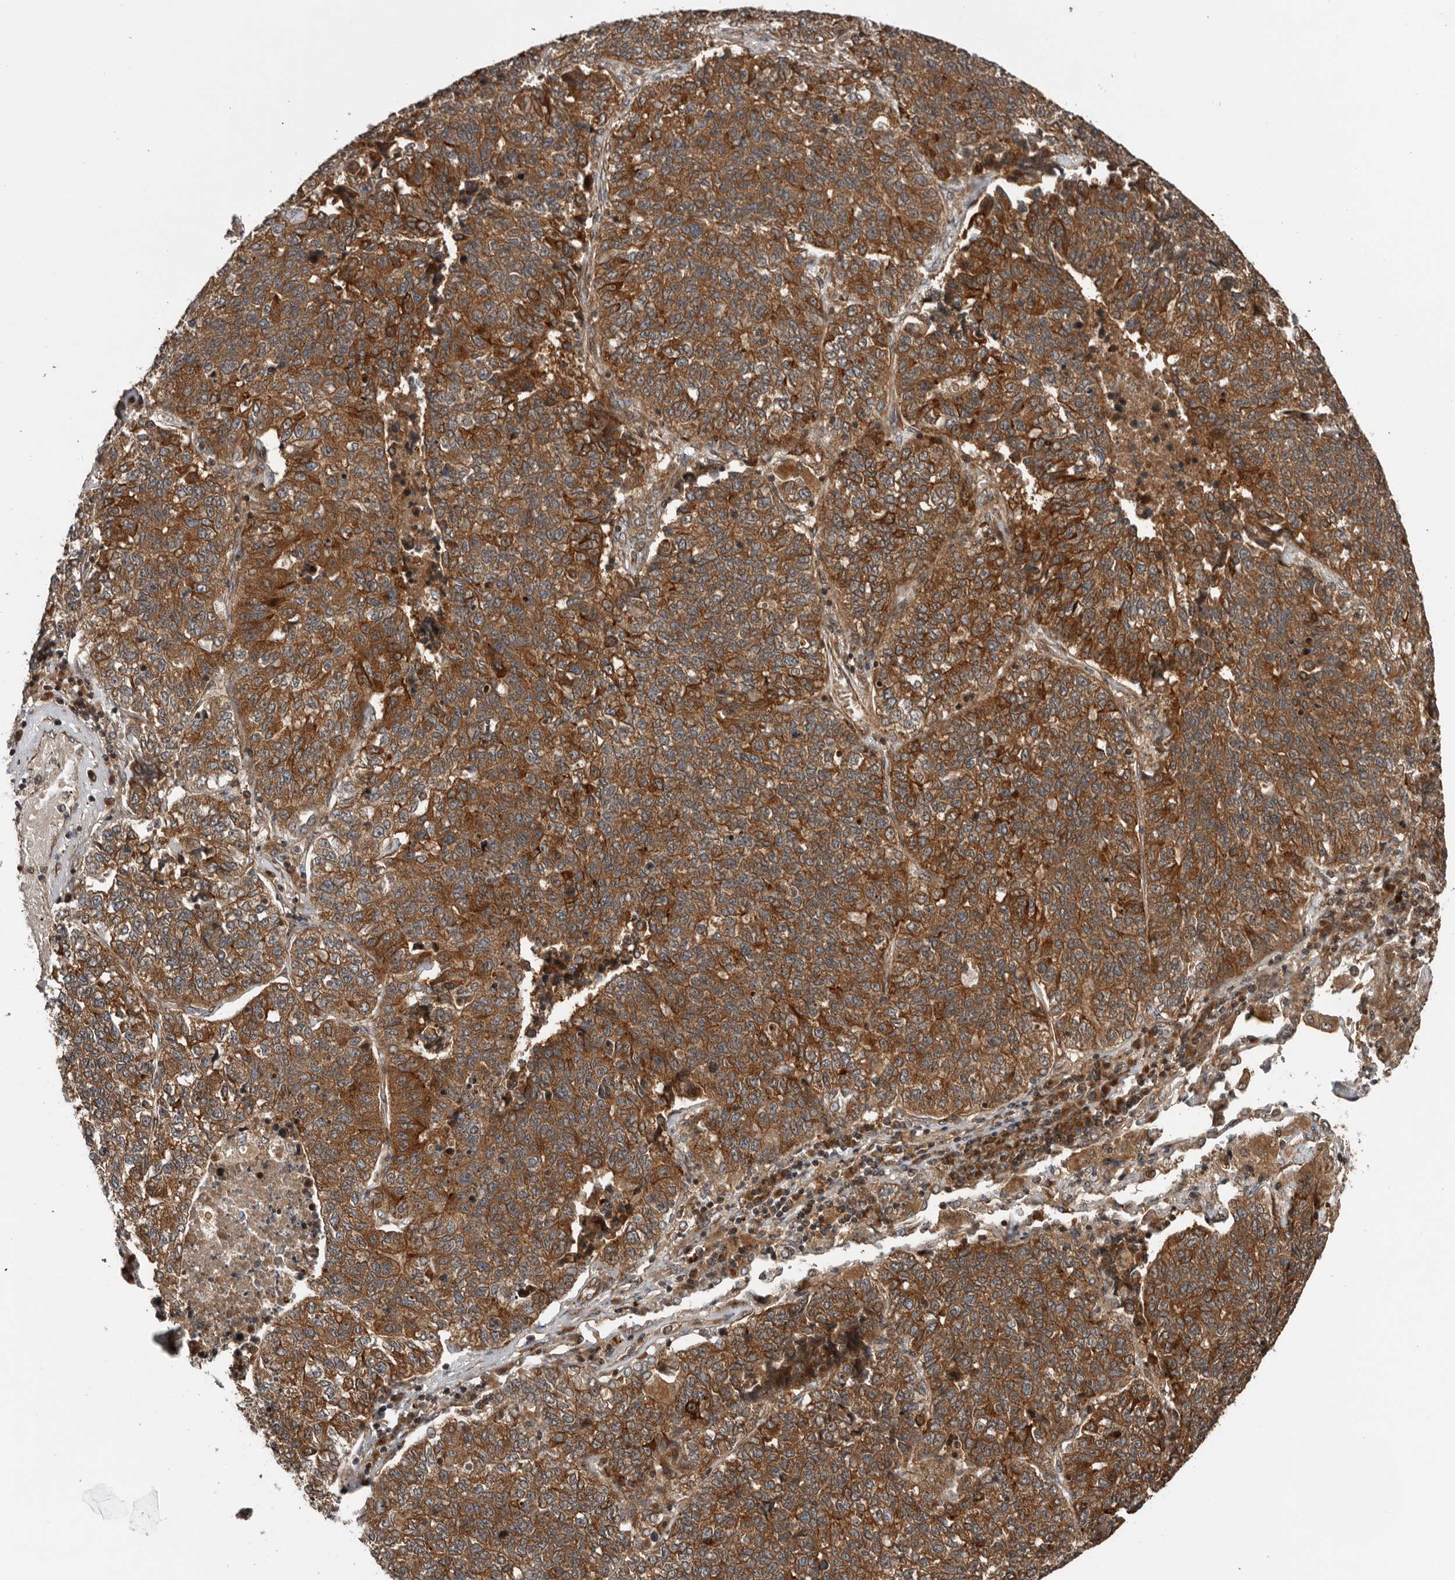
{"staining": {"intensity": "strong", "quantity": ">75%", "location": "cytoplasmic/membranous"}, "tissue": "lung cancer", "cell_type": "Tumor cells", "image_type": "cancer", "snomed": [{"axis": "morphology", "description": "Adenocarcinoma, NOS"}, {"axis": "topography", "description": "Lung"}], "caption": "This is an image of IHC staining of lung adenocarcinoma, which shows strong positivity in the cytoplasmic/membranous of tumor cells.", "gene": "CCDC190", "patient": {"sex": "male", "age": 49}}